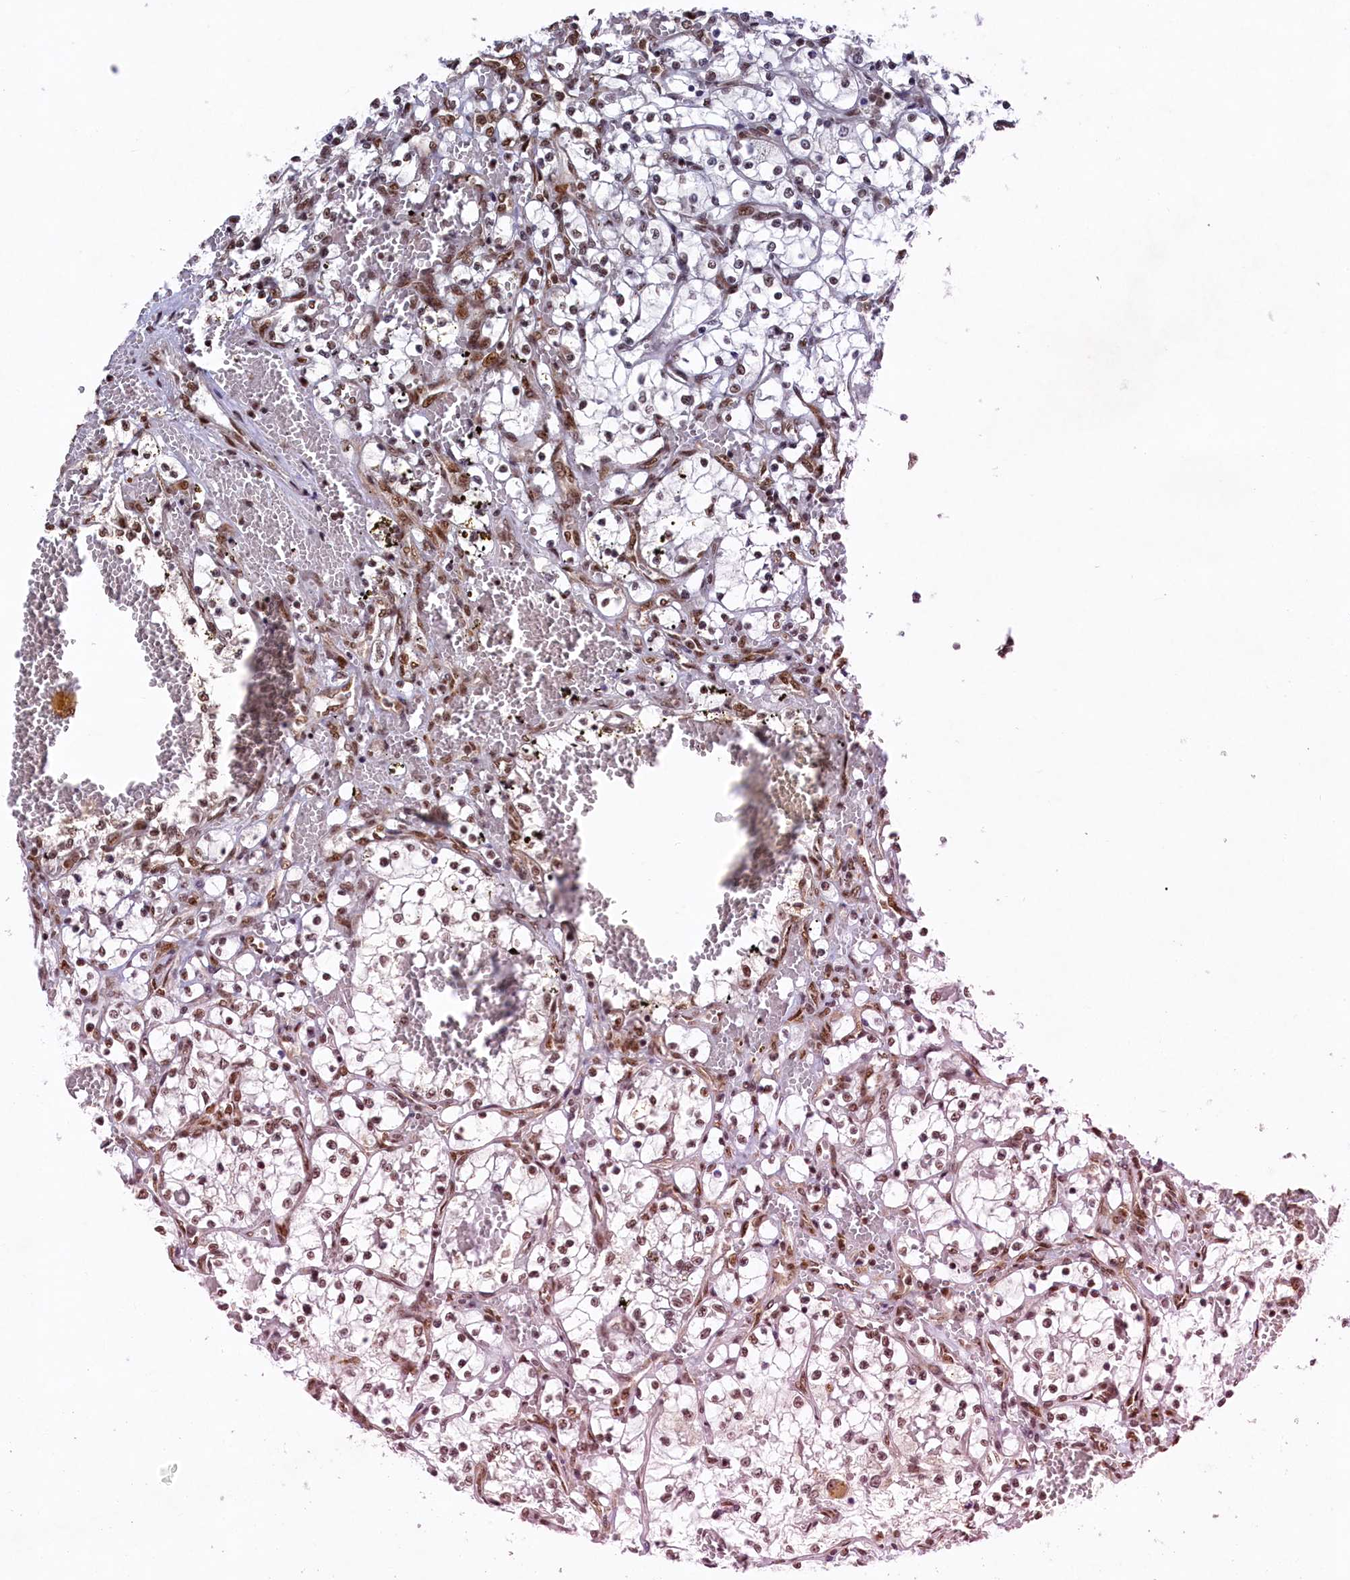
{"staining": {"intensity": "moderate", "quantity": "25%-75%", "location": "nuclear"}, "tissue": "renal cancer", "cell_type": "Tumor cells", "image_type": "cancer", "snomed": [{"axis": "morphology", "description": "Adenocarcinoma, NOS"}, {"axis": "topography", "description": "Kidney"}], "caption": "There is medium levels of moderate nuclear expression in tumor cells of renal cancer (adenocarcinoma), as demonstrated by immunohistochemical staining (brown color).", "gene": "PRPF31", "patient": {"sex": "female", "age": 69}}